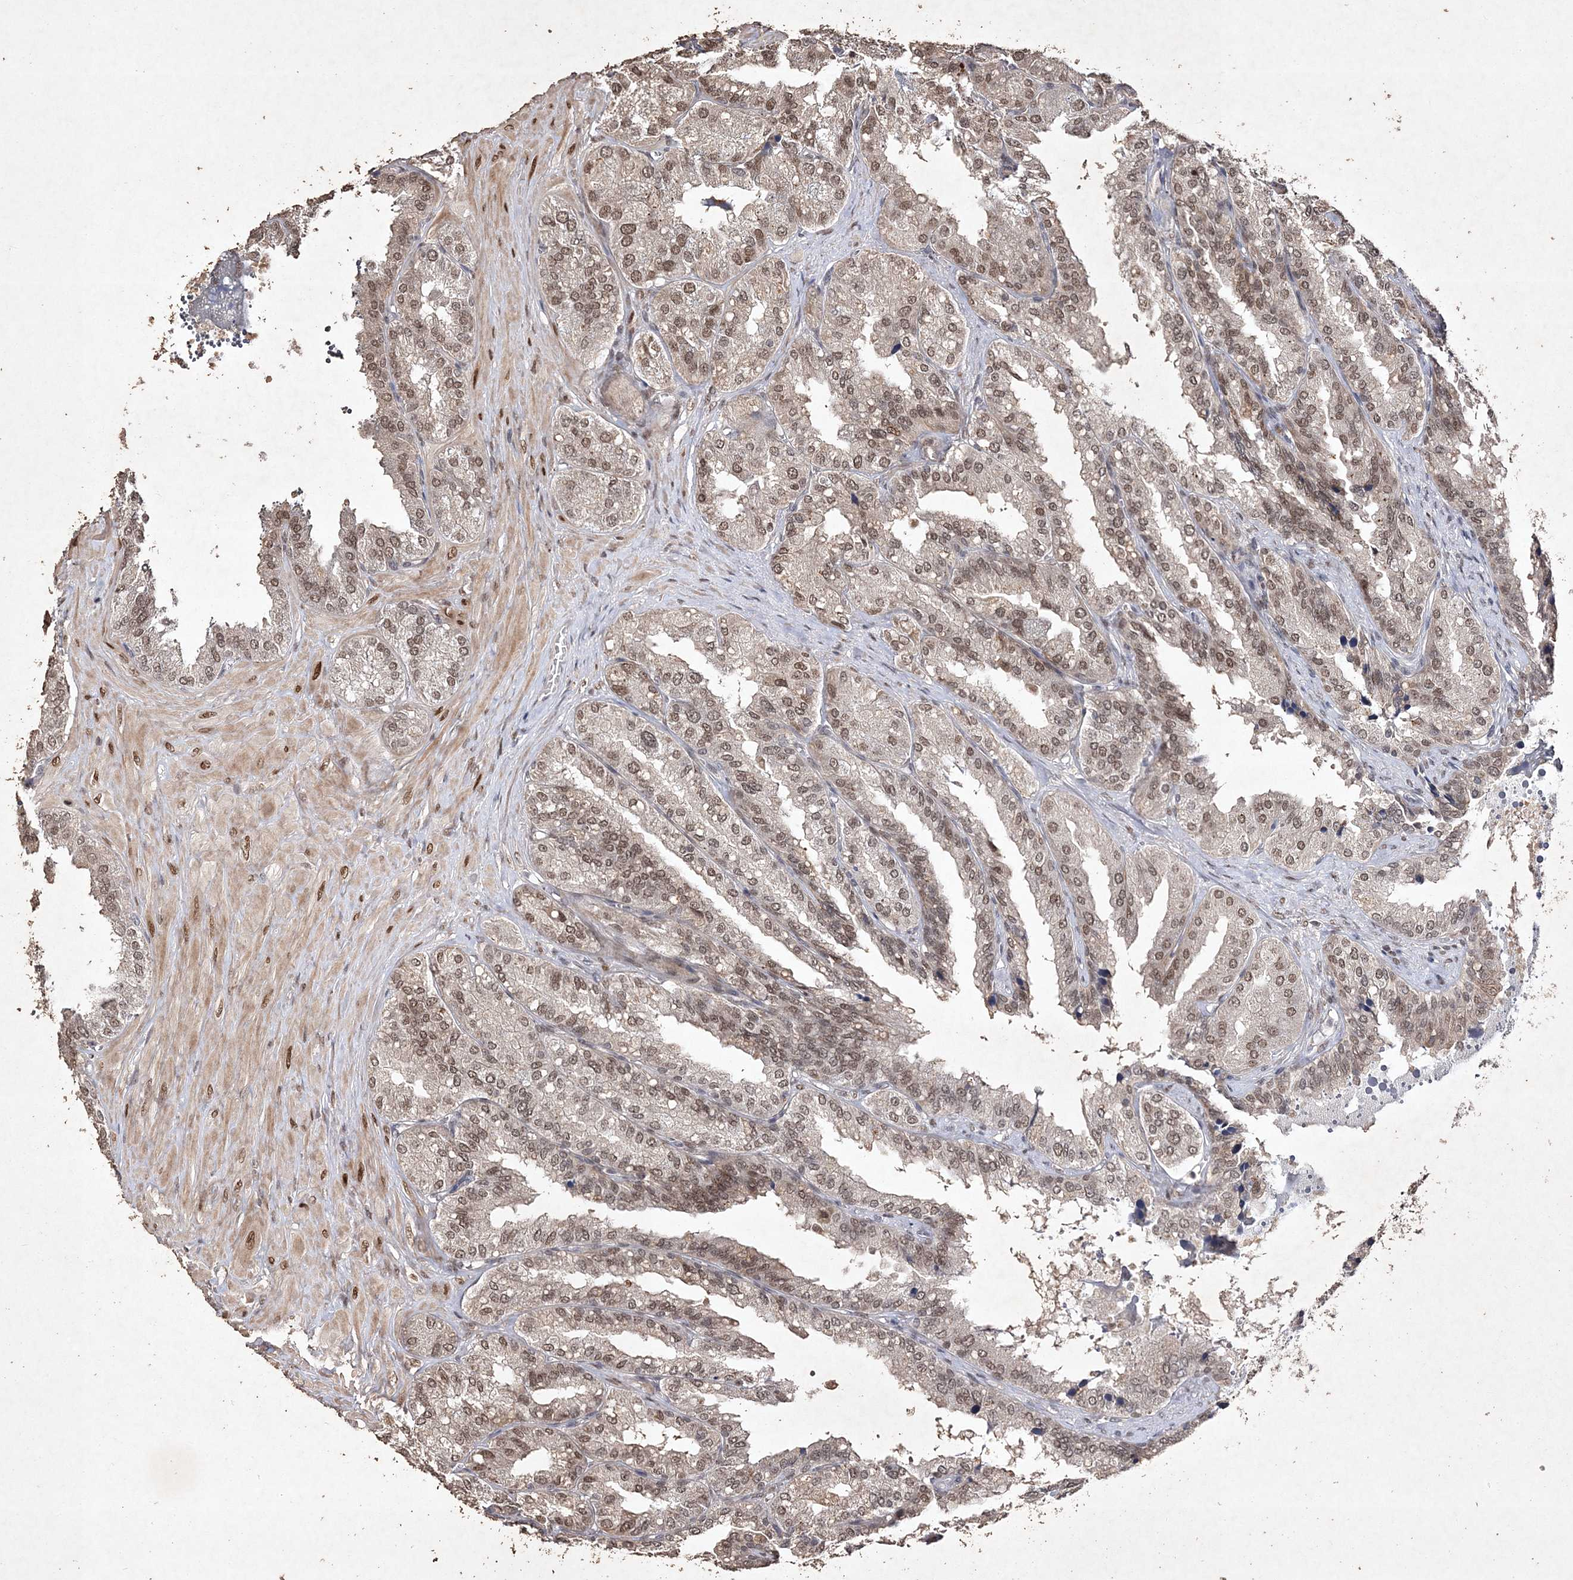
{"staining": {"intensity": "moderate", "quantity": "25%-75%", "location": "nuclear"}, "tissue": "seminal vesicle", "cell_type": "Glandular cells", "image_type": "normal", "snomed": [{"axis": "morphology", "description": "Normal tissue, NOS"}, {"axis": "topography", "description": "Prostate"}, {"axis": "topography", "description": "Seminal veicle"}], "caption": "An image of human seminal vesicle stained for a protein exhibits moderate nuclear brown staining in glandular cells. (IHC, brightfield microscopy, high magnification).", "gene": "C3orf38", "patient": {"sex": "male", "age": 51}}